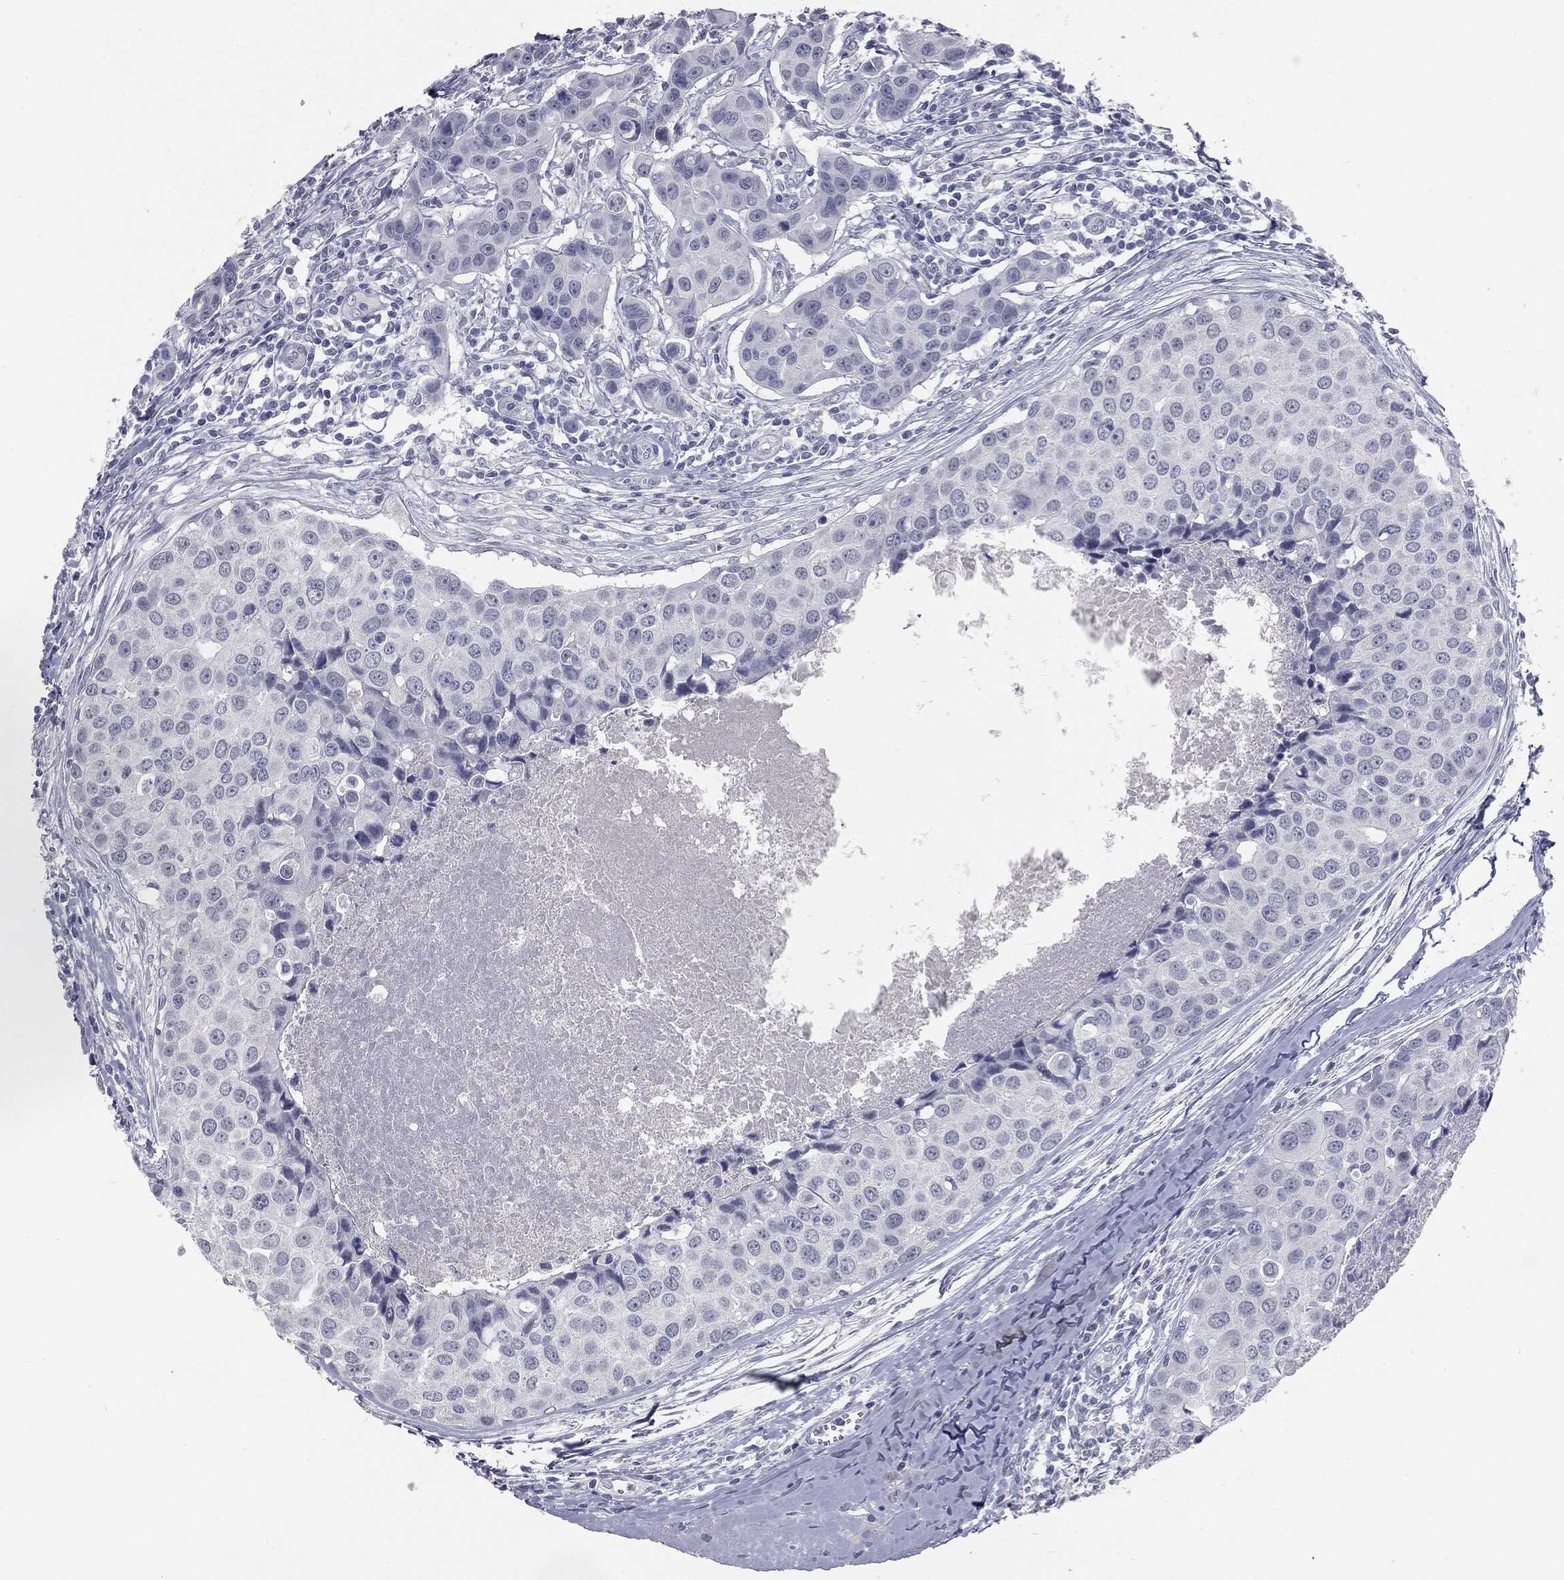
{"staining": {"intensity": "negative", "quantity": "none", "location": "none"}, "tissue": "breast cancer", "cell_type": "Tumor cells", "image_type": "cancer", "snomed": [{"axis": "morphology", "description": "Duct carcinoma"}, {"axis": "topography", "description": "Breast"}], "caption": "Tumor cells are negative for brown protein staining in infiltrating ductal carcinoma (breast).", "gene": "PRAME", "patient": {"sex": "female", "age": 24}}